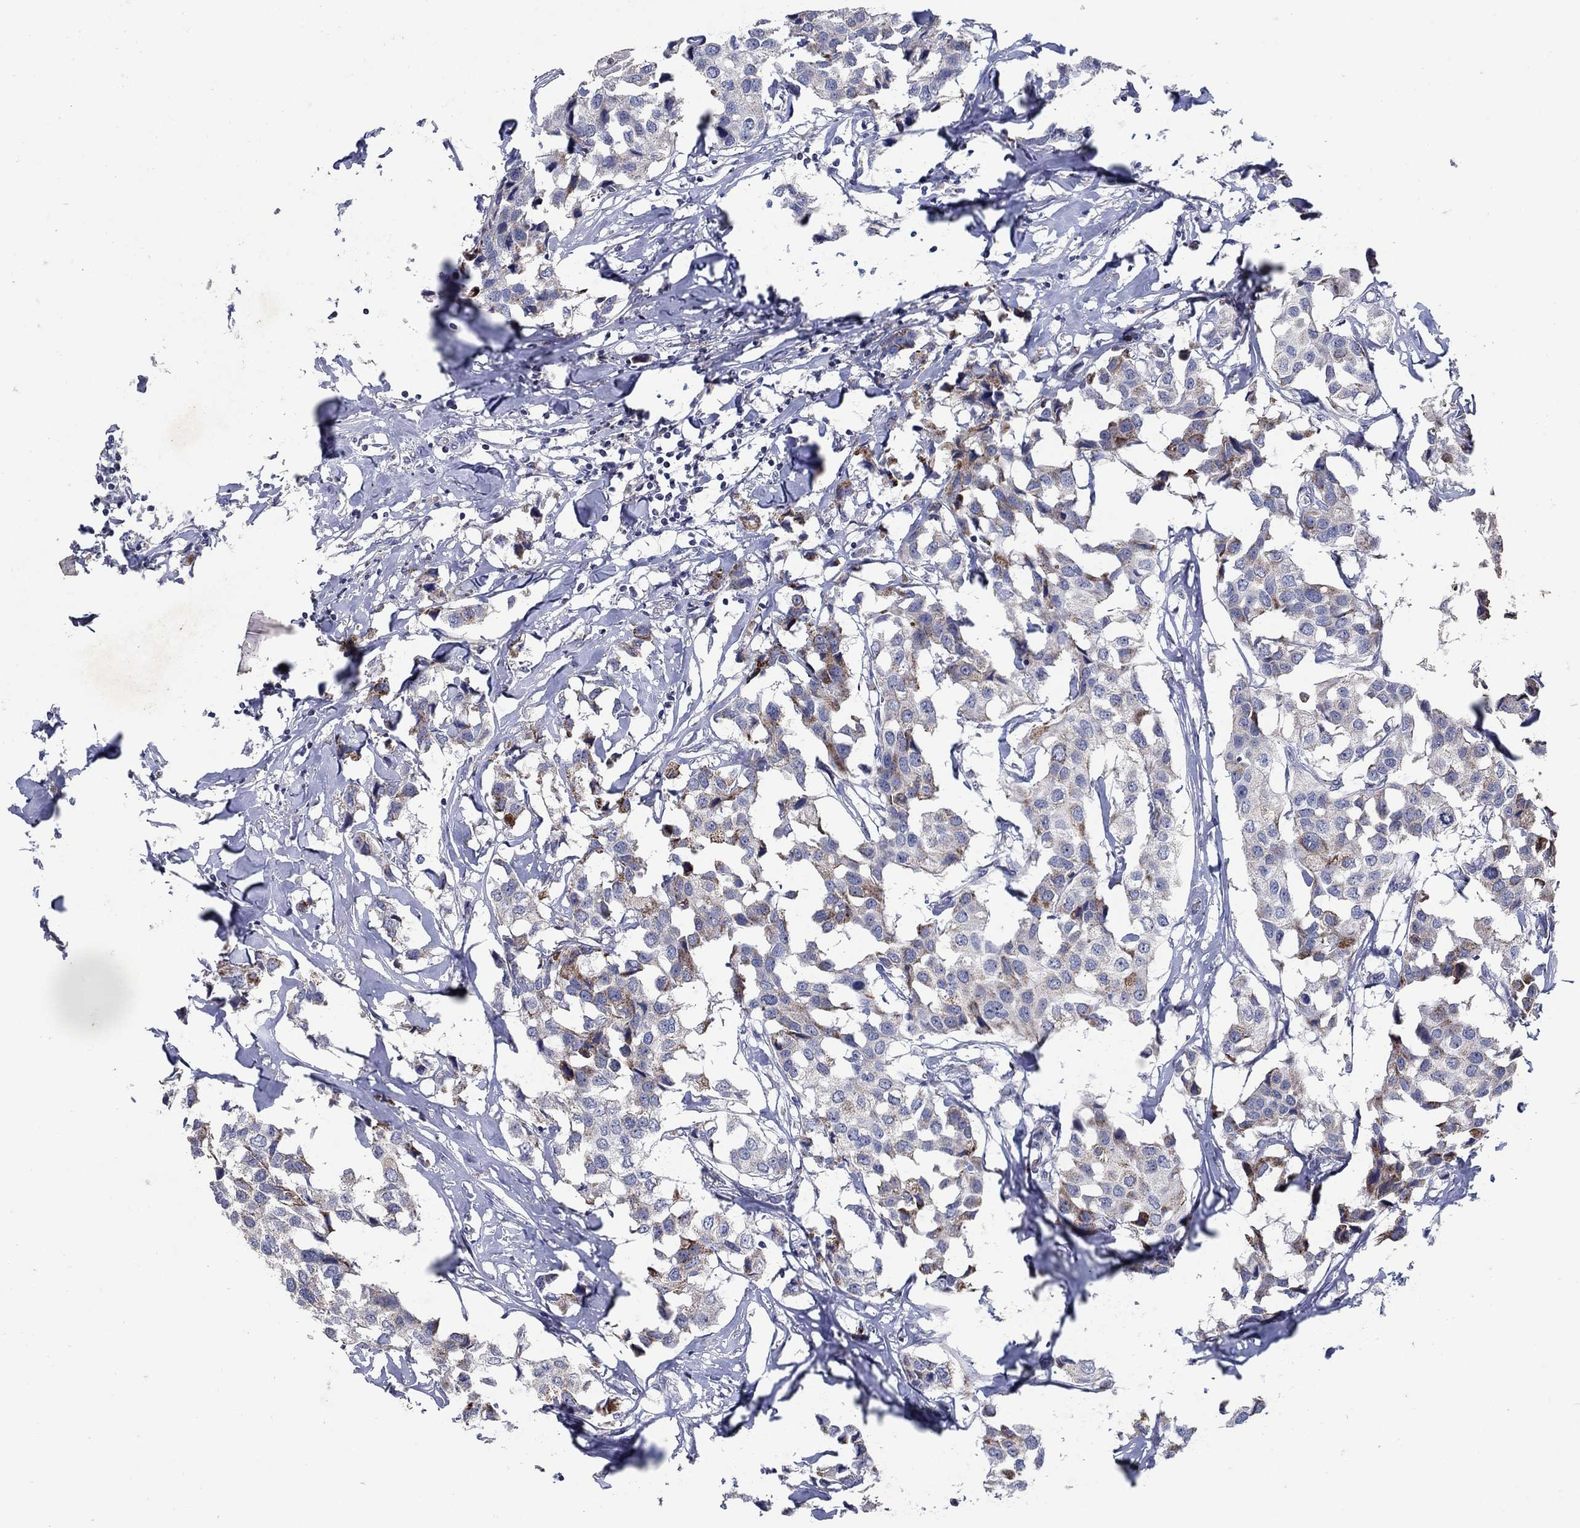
{"staining": {"intensity": "strong", "quantity": "<25%", "location": "cytoplasmic/membranous"}, "tissue": "breast cancer", "cell_type": "Tumor cells", "image_type": "cancer", "snomed": [{"axis": "morphology", "description": "Duct carcinoma"}, {"axis": "topography", "description": "Breast"}], "caption": "The image reveals staining of breast cancer (intraductal carcinoma), revealing strong cytoplasmic/membranous protein positivity (brown color) within tumor cells.", "gene": "HMX2", "patient": {"sex": "female", "age": 80}}